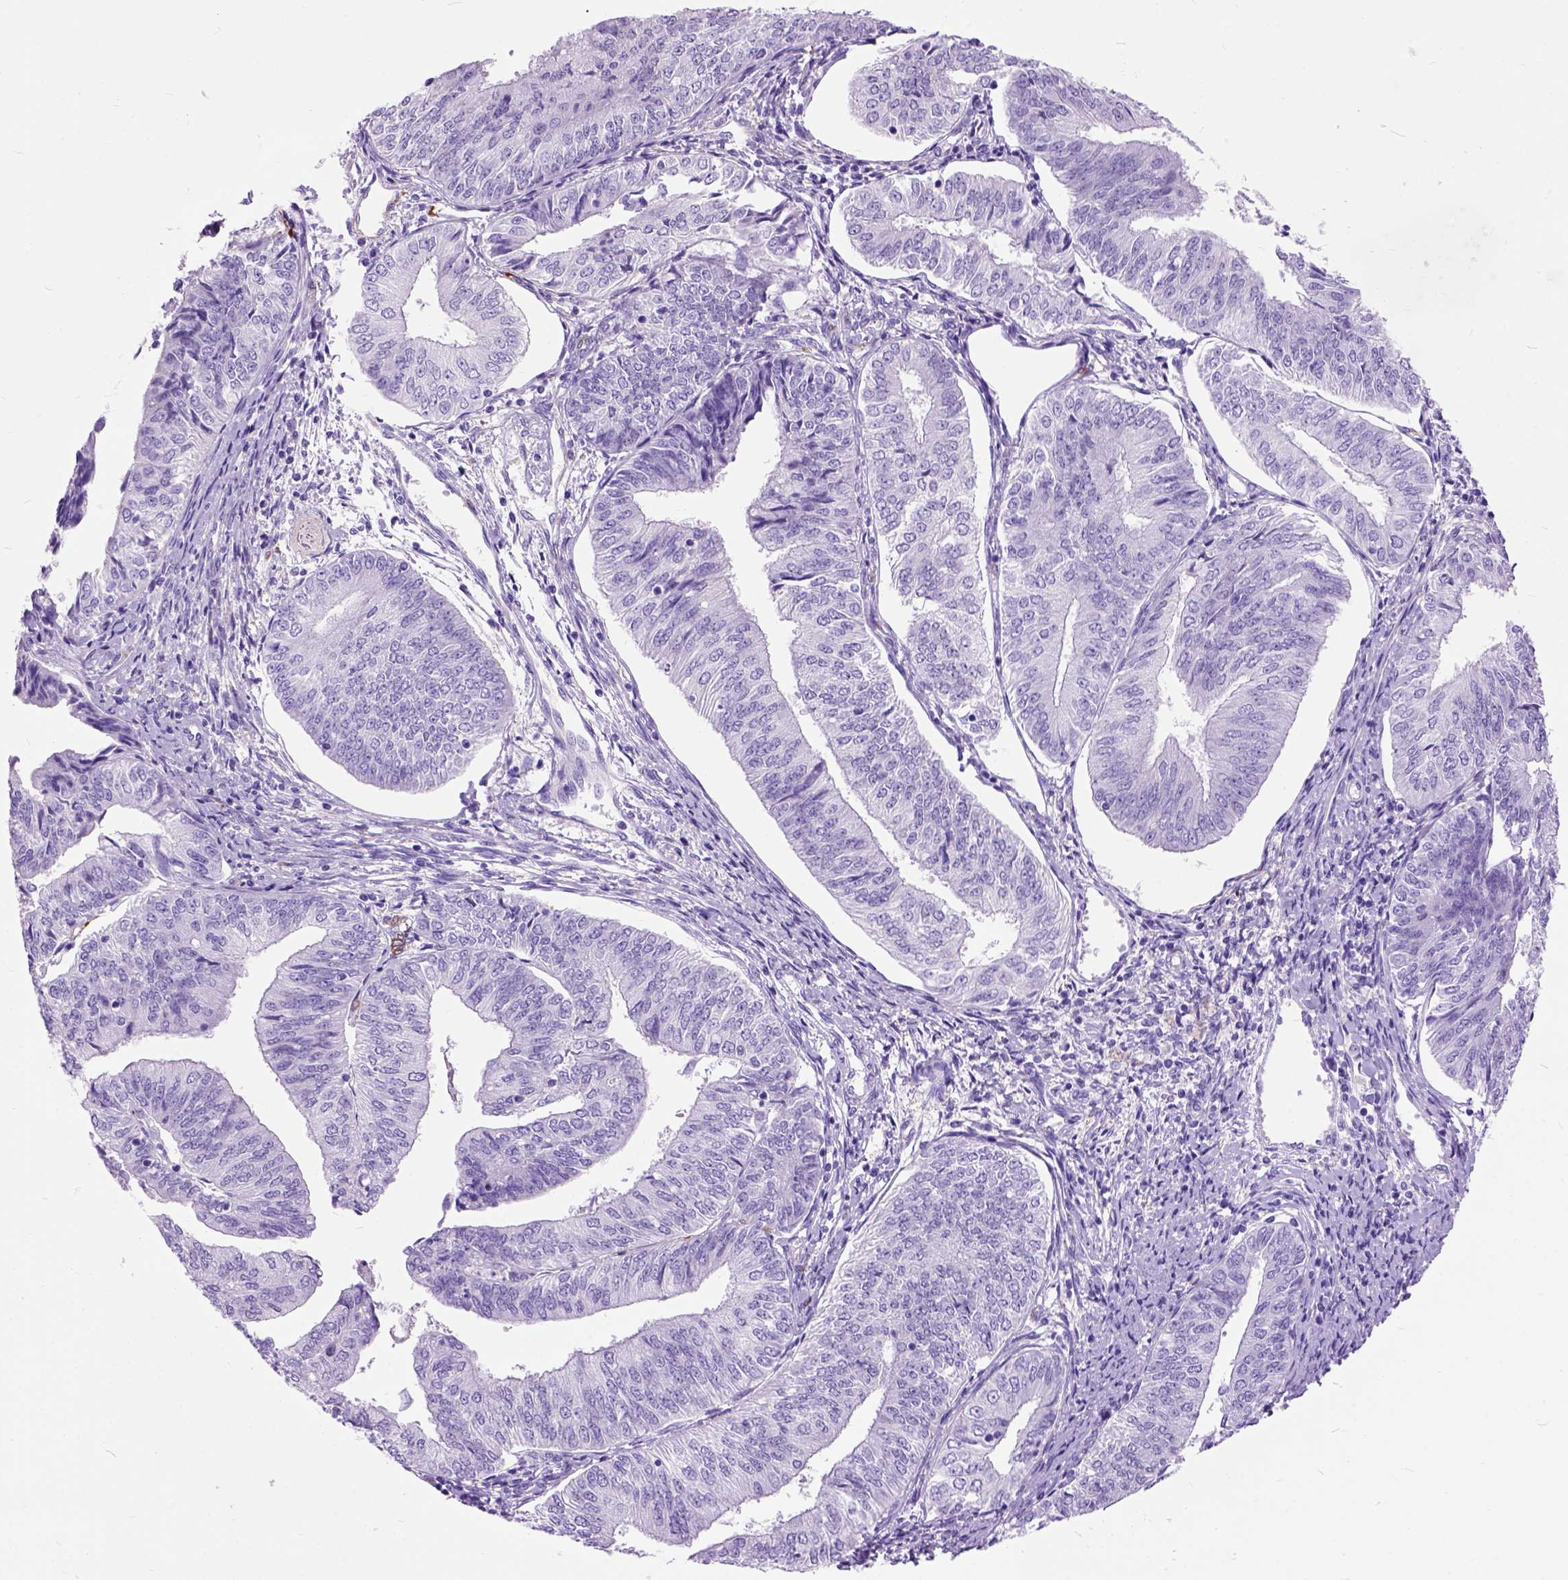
{"staining": {"intensity": "negative", "quantity": "none", "location": "none"}, "tissue": "endometrial cancer", "cell_type": "Tumor cells", "image_type": "cancer", "snomed": [{"axis": "morphology", "description": "Adenocarcinoma, NOS"}, {"axis": "topography", "description": "Endometrium"}], "caption": "A histopathology image of endometrial adenocarcinoma stained for a protein demonstrates no brown staining in tumor cells. The staining was performed using DAB (3,3'-diaminobenzidine) to visualize the protein expression in brown, while the nuclei were stained in blue with hematoxylin (Magnification: 20x).", "gene": "MAPT", "patient": {"sex": "female", "age": 58}}